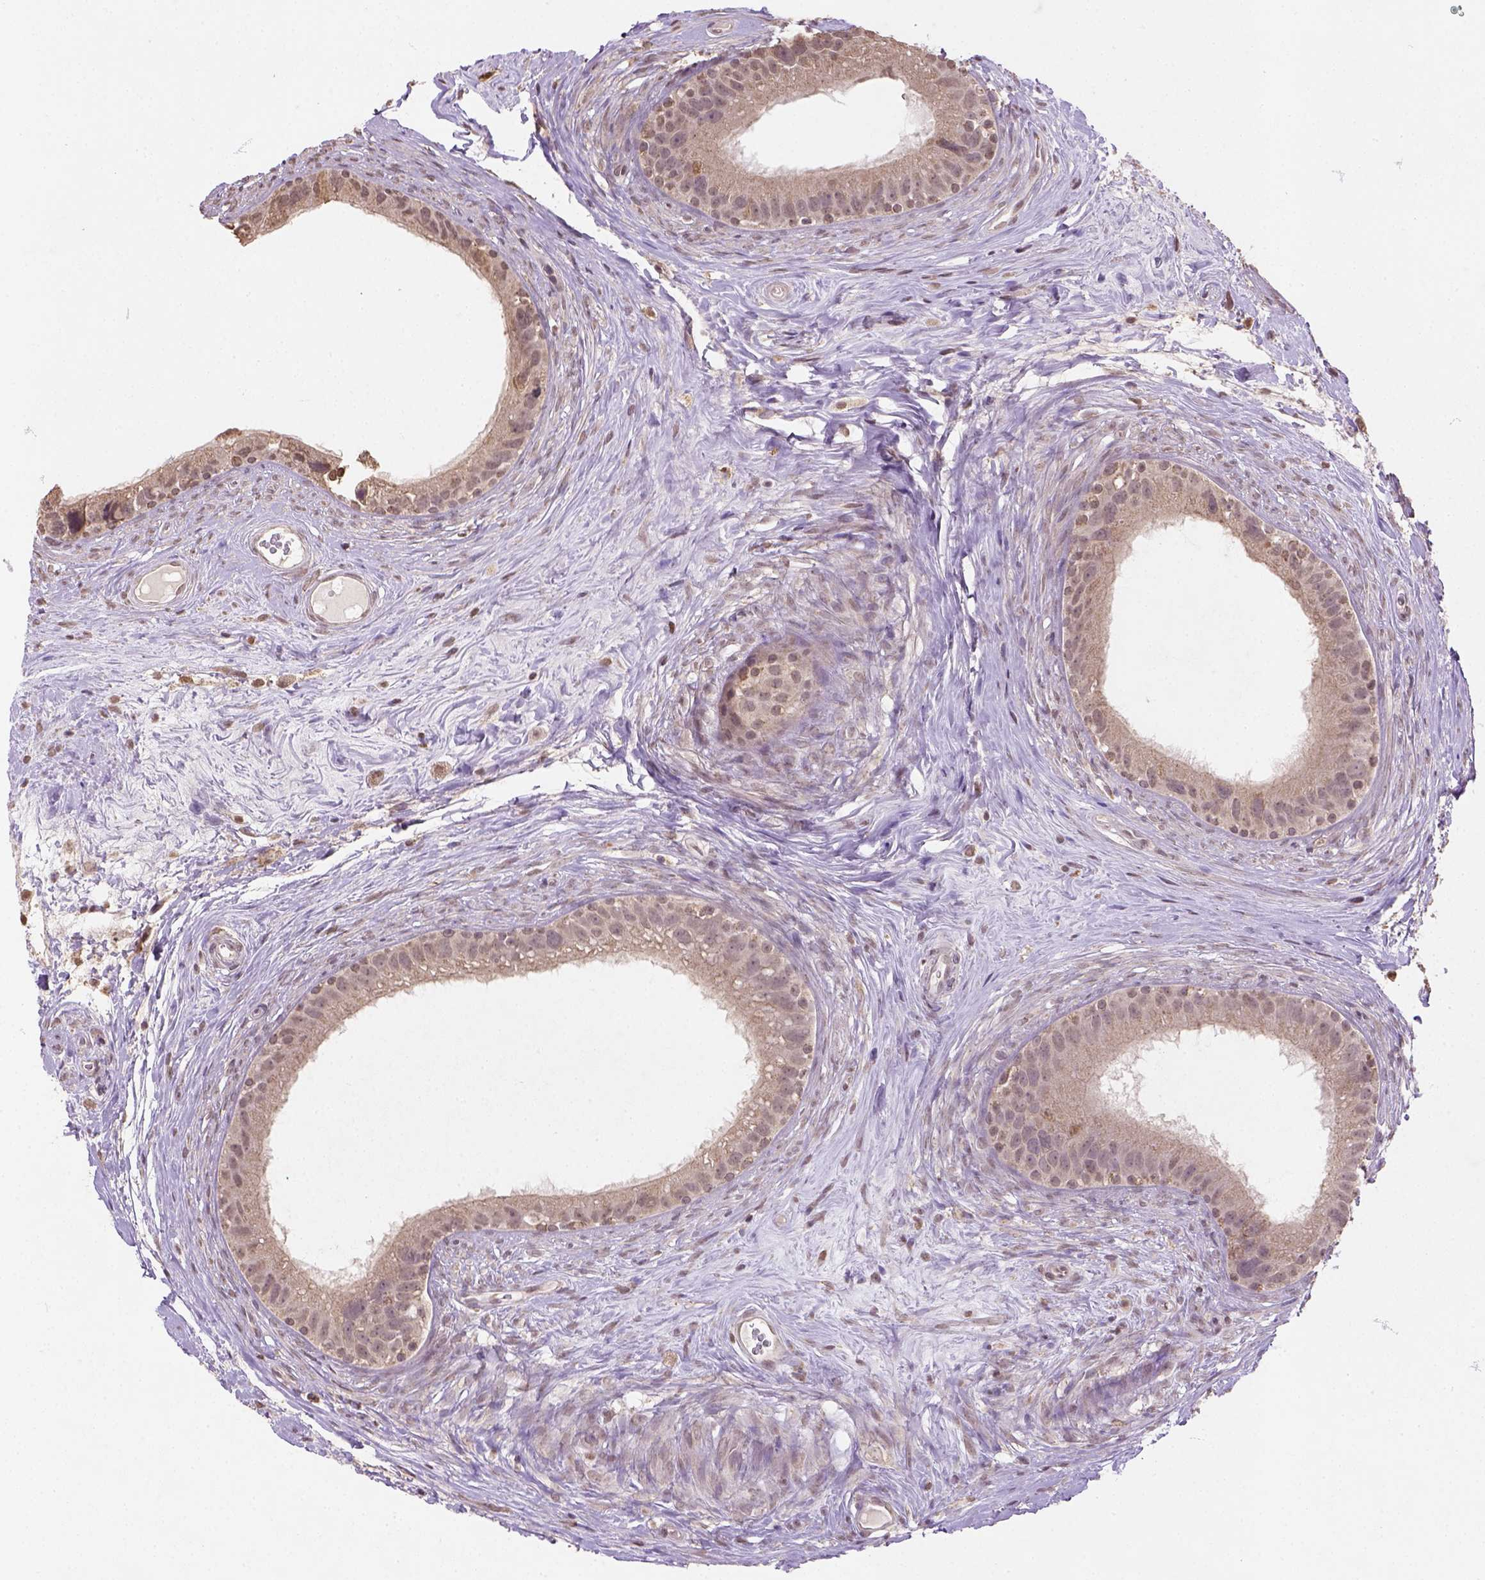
{"staining": {"intensity": "weak", "quantity": "25%-75%", "location": "cytoplasmic/membranous"}, "tissue": "epididymis", "cell_type": "Glandular cells", "image_type": "normal", "snomed": [{"axis": "morphology", "description": "Normal tissue, NOS"}, {"axis": "topography", "description": "Epididymis"}], "caption": "Normal epididymis was stained to show a protein in brown. There is low levels of weak cytoplasmic/membranous expression in about 25%-75% of glandular cells. Immunohistochemistry stains the protein of interest in brown and the nuclei are stained blue.", "gene": "NUDT10", "patient": {"sex": "male", "age": 59}}